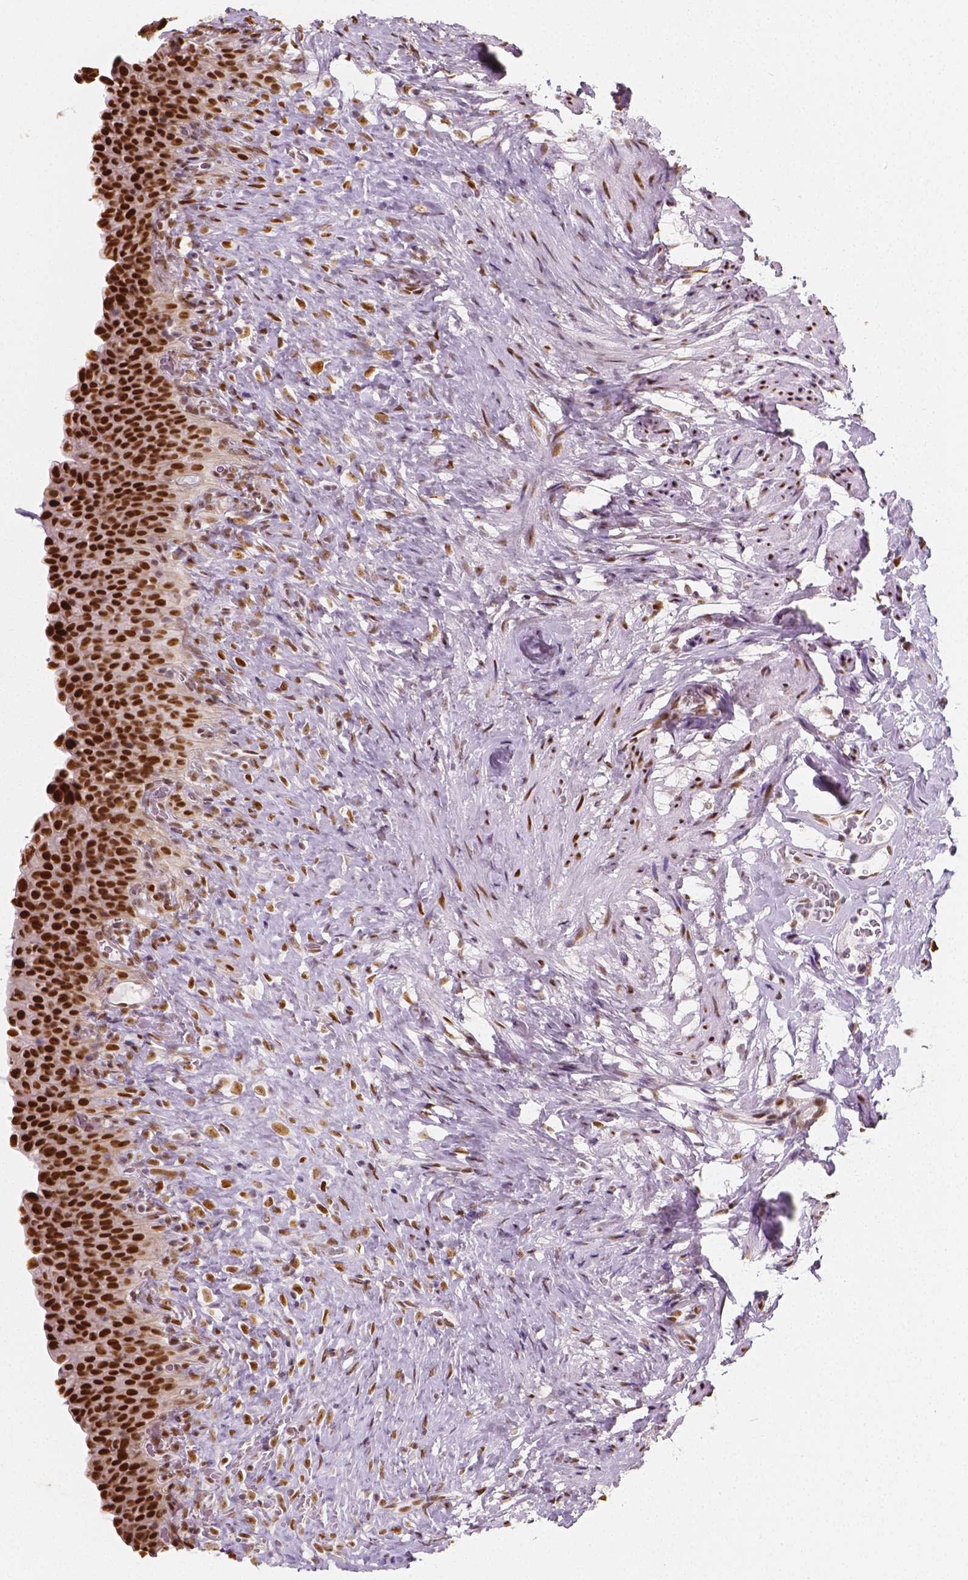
{"staining": {"intensity": "strong", "quantity": ">75%", "location": "nuclear"}, "tissue": "urinary bladder", "cell_type": "Urothelial cells", "image_type": "normal", "snomed": [{"axis": "morphology", "description": "Normal tissue, NOS"}, {"axis": "topography", "description": "Urinary bladder"}, {"axis": "topography", "description": "Prostate"}], "caption": "High-power microscopy captured an immunohistochemistry image of unremarkable urinary bladder, revealing strong nuclear expression in about >75% of urothelial cells. Immunohistochemistry stains the protein in brown and the nuclei are stained blue.", "gene": "NUCKS1", "patient": {"sex": "male", "age": 76}}